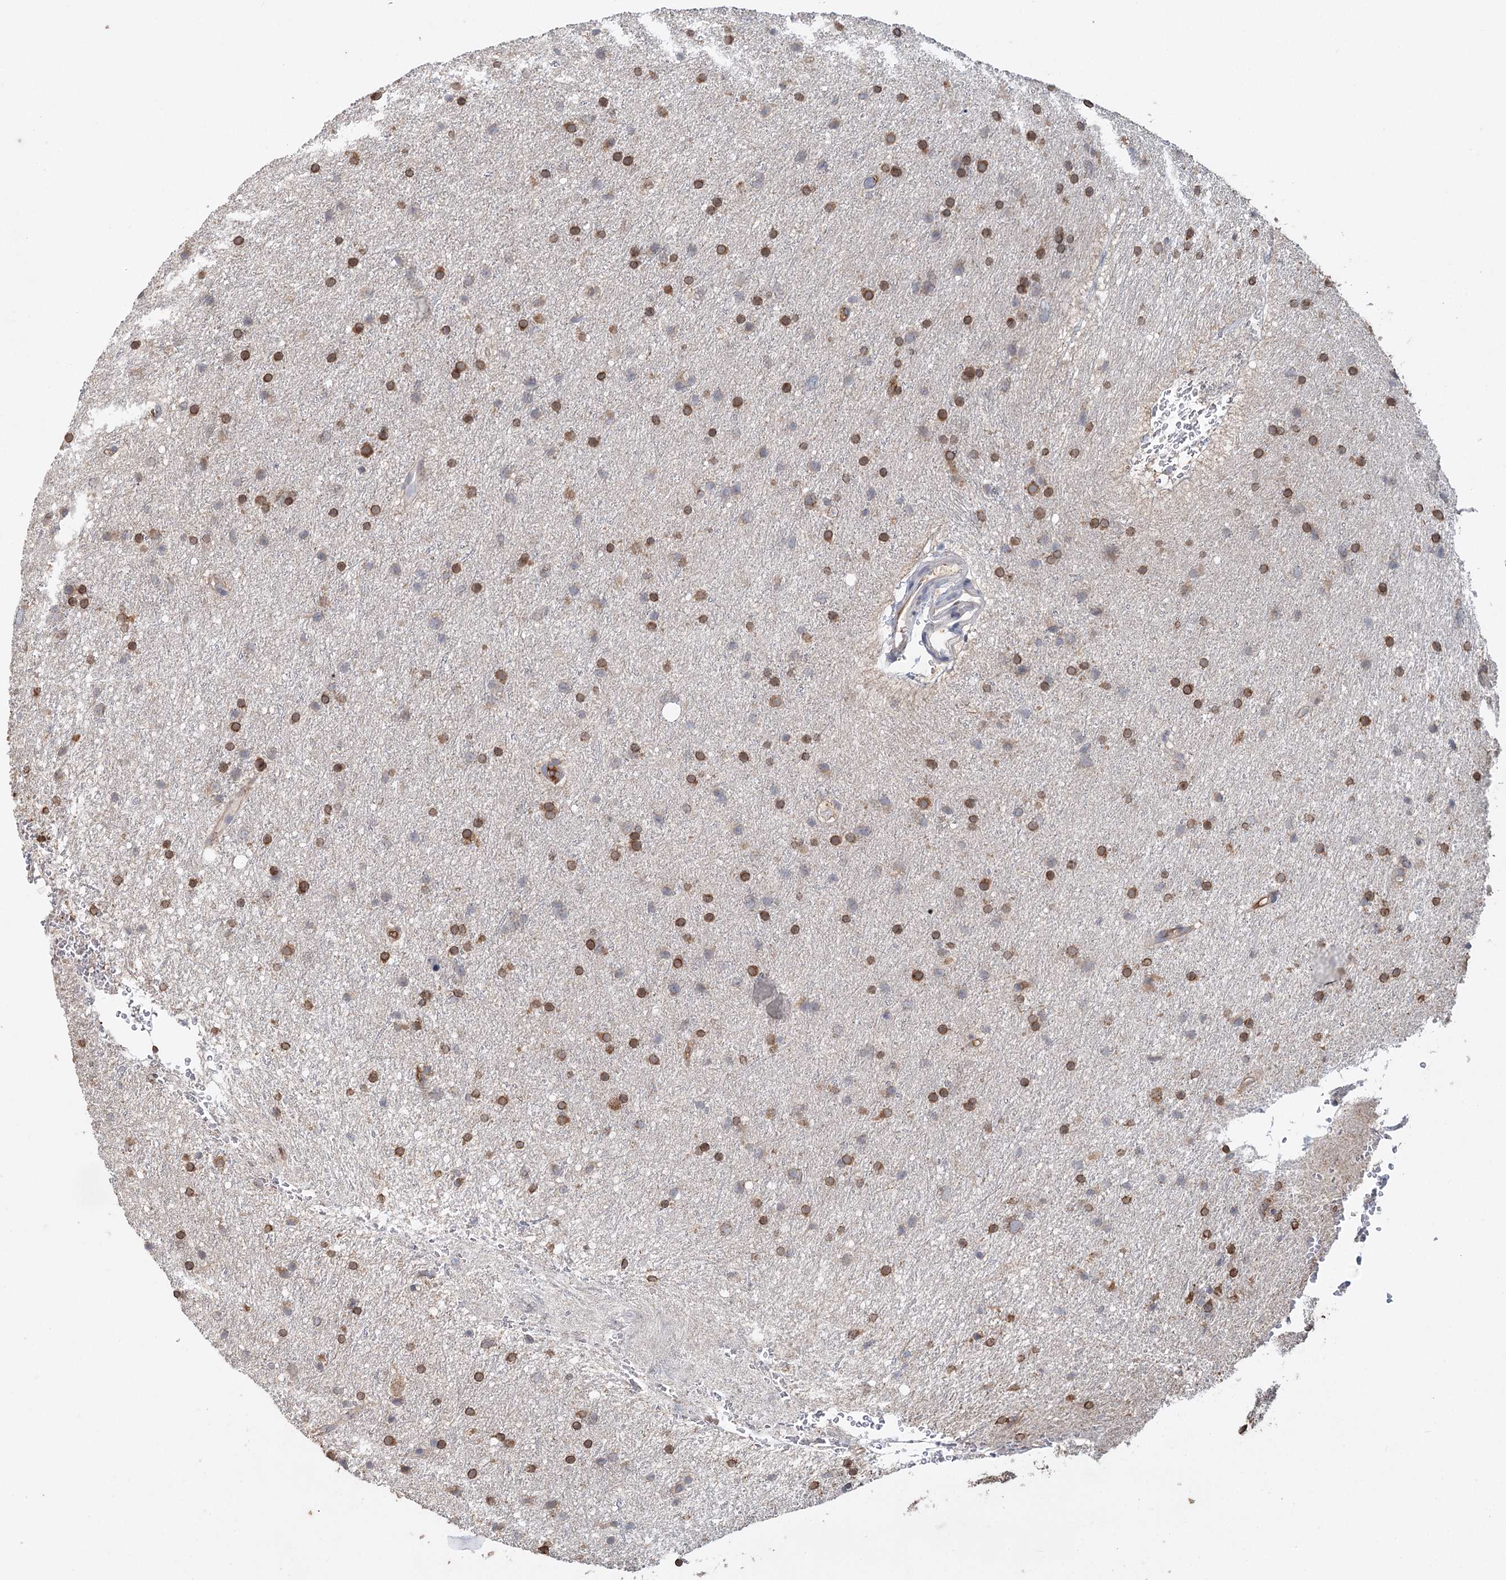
{"staining": {"intensity": "moderate", "quantity": ">75%", "location": "cytoplasmic/membranous"}, "tissue": "glioma", "cell_type": "Tumor cells", "image_type": "cancer", "snomed": [{"axis": "morphology", "description": "Glioma, malignant, Low grade"}, {"axis": "topography", "description": "Cerebral cortex"}], "caption": "Immunohistochemistry histopathology image of neoplastic tissue: malignant low-grade glioma stained using IHC reveals medium levels of moderate protein expression localized specifically in the cytoplasmic/membranous of tumor cells, appearing as a cytoplasmic/membranous brown color.", "gene": "SYVN1", "patient": {"sex": "female", "age": 39}}